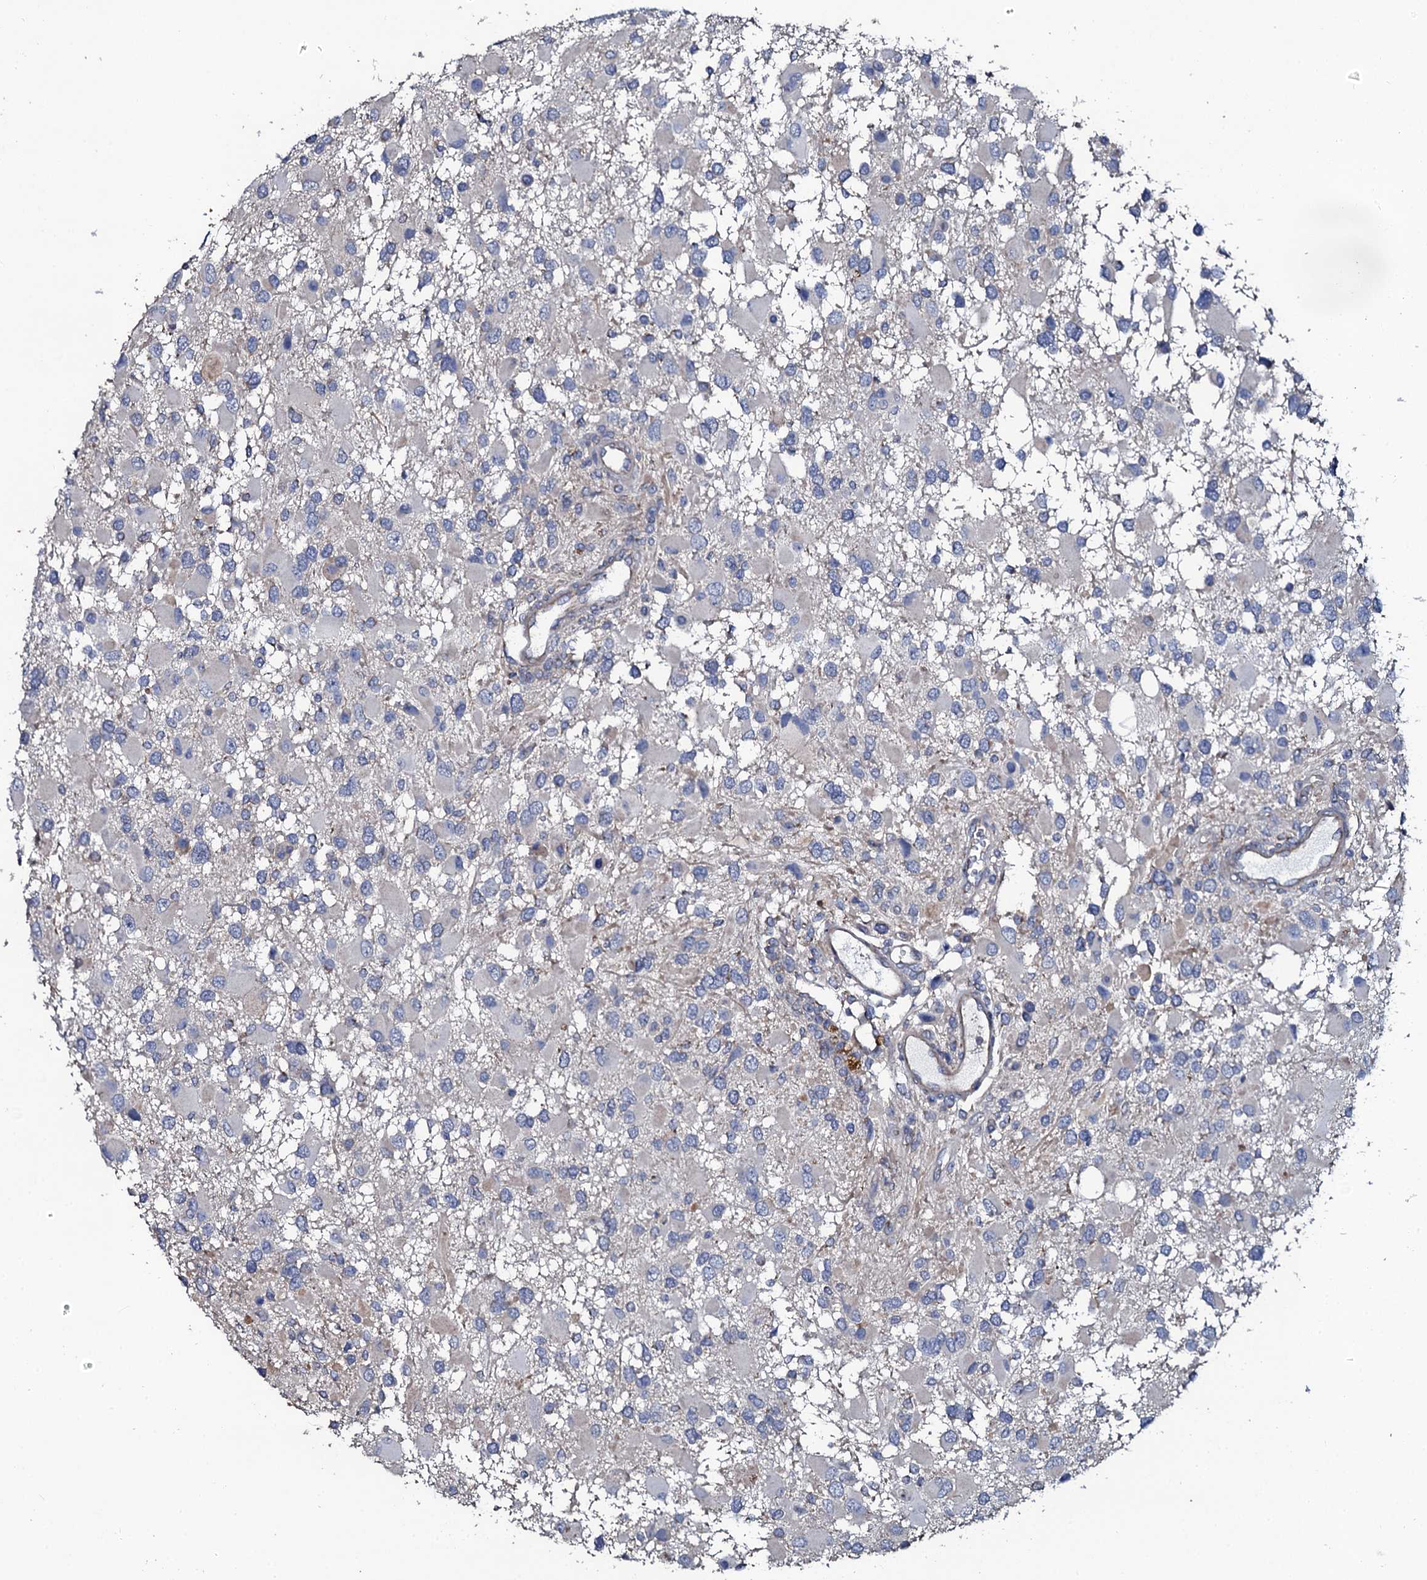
{"staining": {"intensity": "negative", "quantity": "none", "location": "none"}, "tissue": "glioma", "cell_type": "Tumor cells", "image_type": "cancer", "snomed": [{"axis": "morphology", "description": "Glioma, malignant, High grade"}, {"axis": "topography", "description": "Brain"}], "caption": "Immunohistochemistry (IHC) photomicrograph of neoplastic tissue: high-grade glioma (malignant) stained with DAB exhibits no significant protein expression in tumor cells.", "gene": "GLCE", "patient": {"sex": "male", "age": 53}}